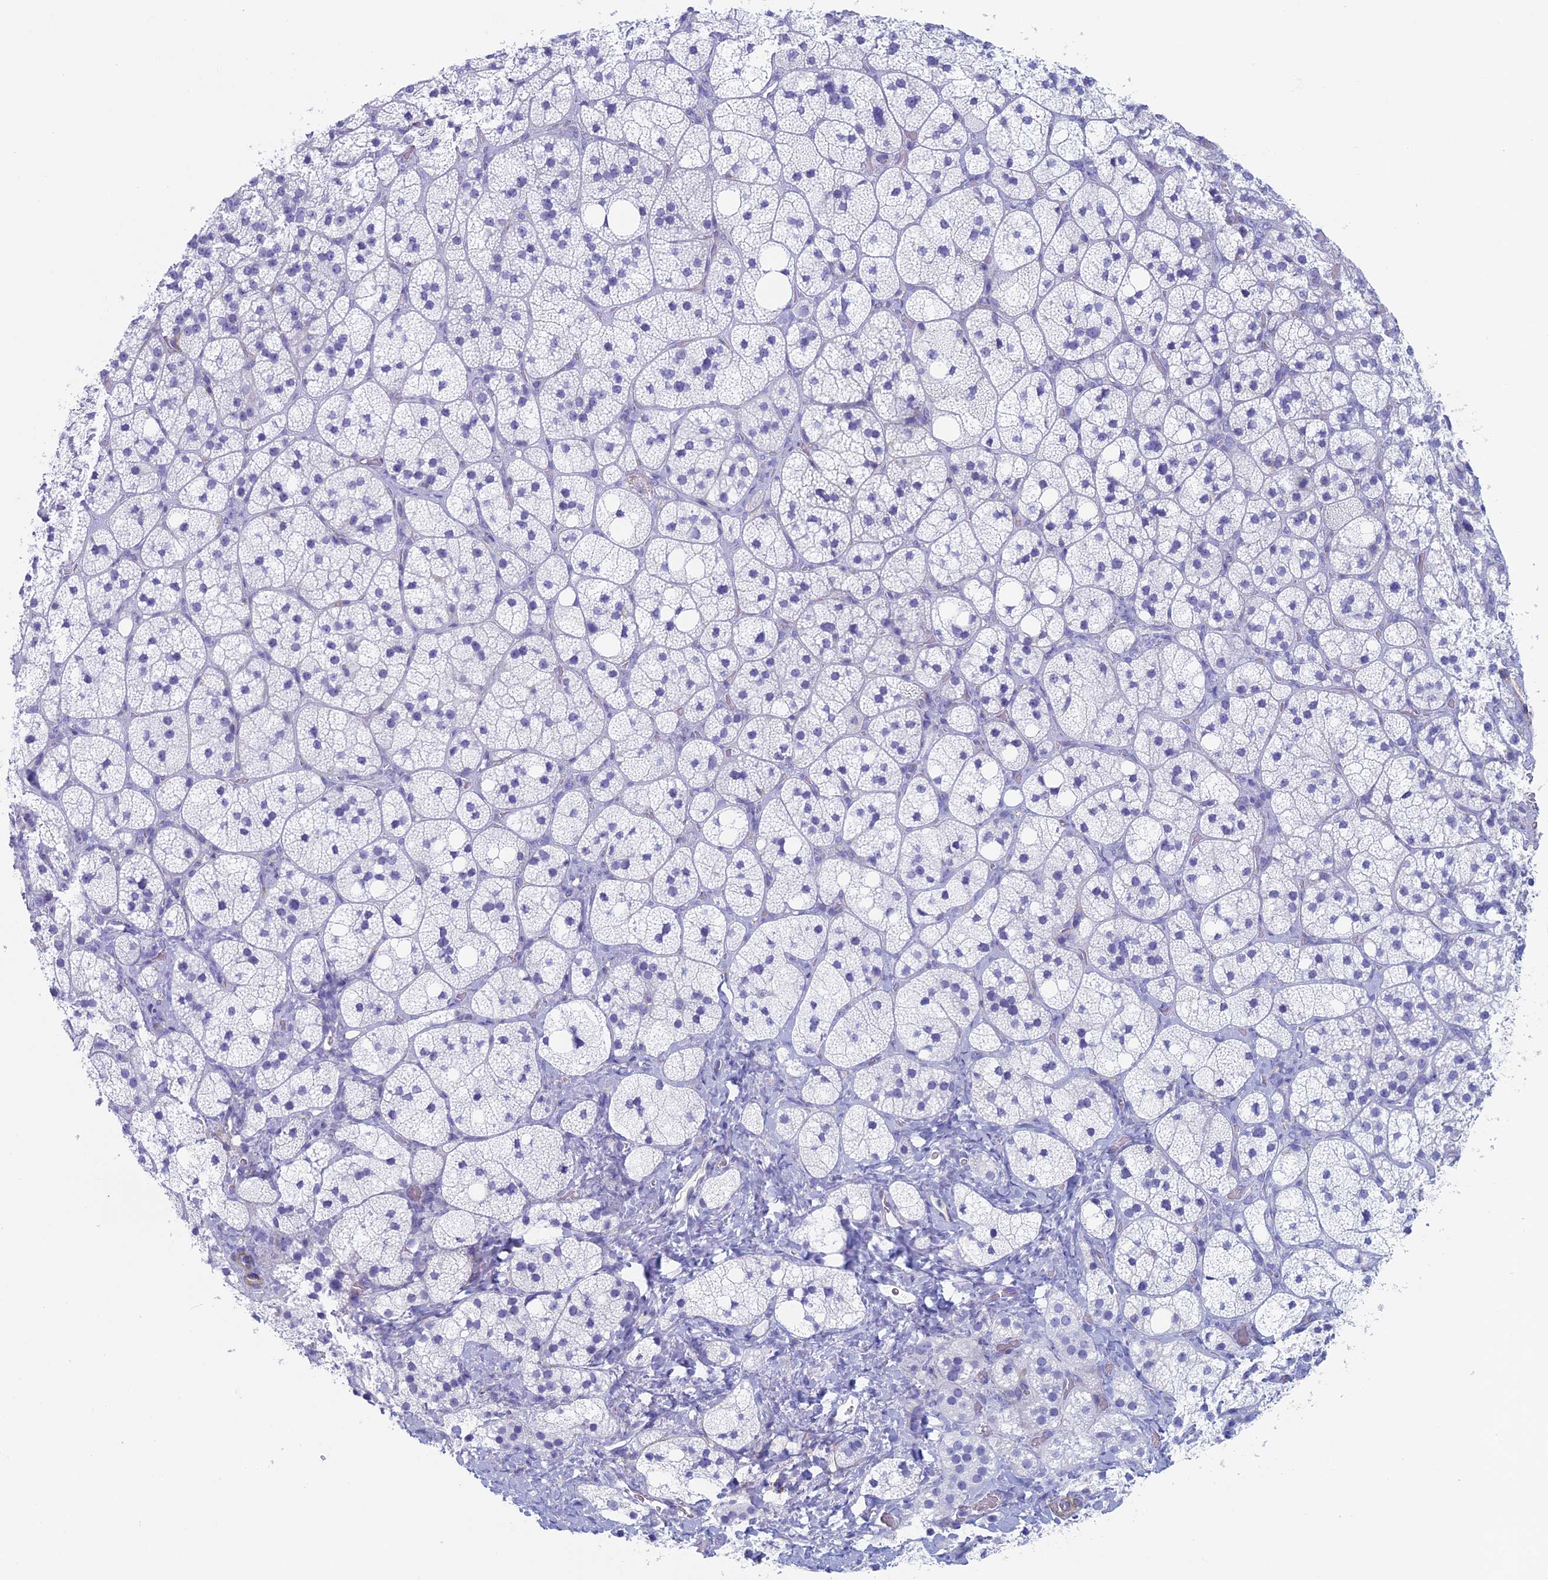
{"staining": {"intensity": "negative", "quantity": "none", "location": "none"}, "tissue": "adrenal gland", "cell_type": "Glandular cells", "image_type": "normal", "snomed": [{"axis": "morphology", "description": "Normal tissue, NOS"}, {"axis": "topography", "description": "Adrenal gland"}], "caption": "Adrenal gland stained for a protein using IHC demonstrates no positivity glandular cells.", "gene": "MAGEB6", "patient": {"sex": "male", "age": 61}}